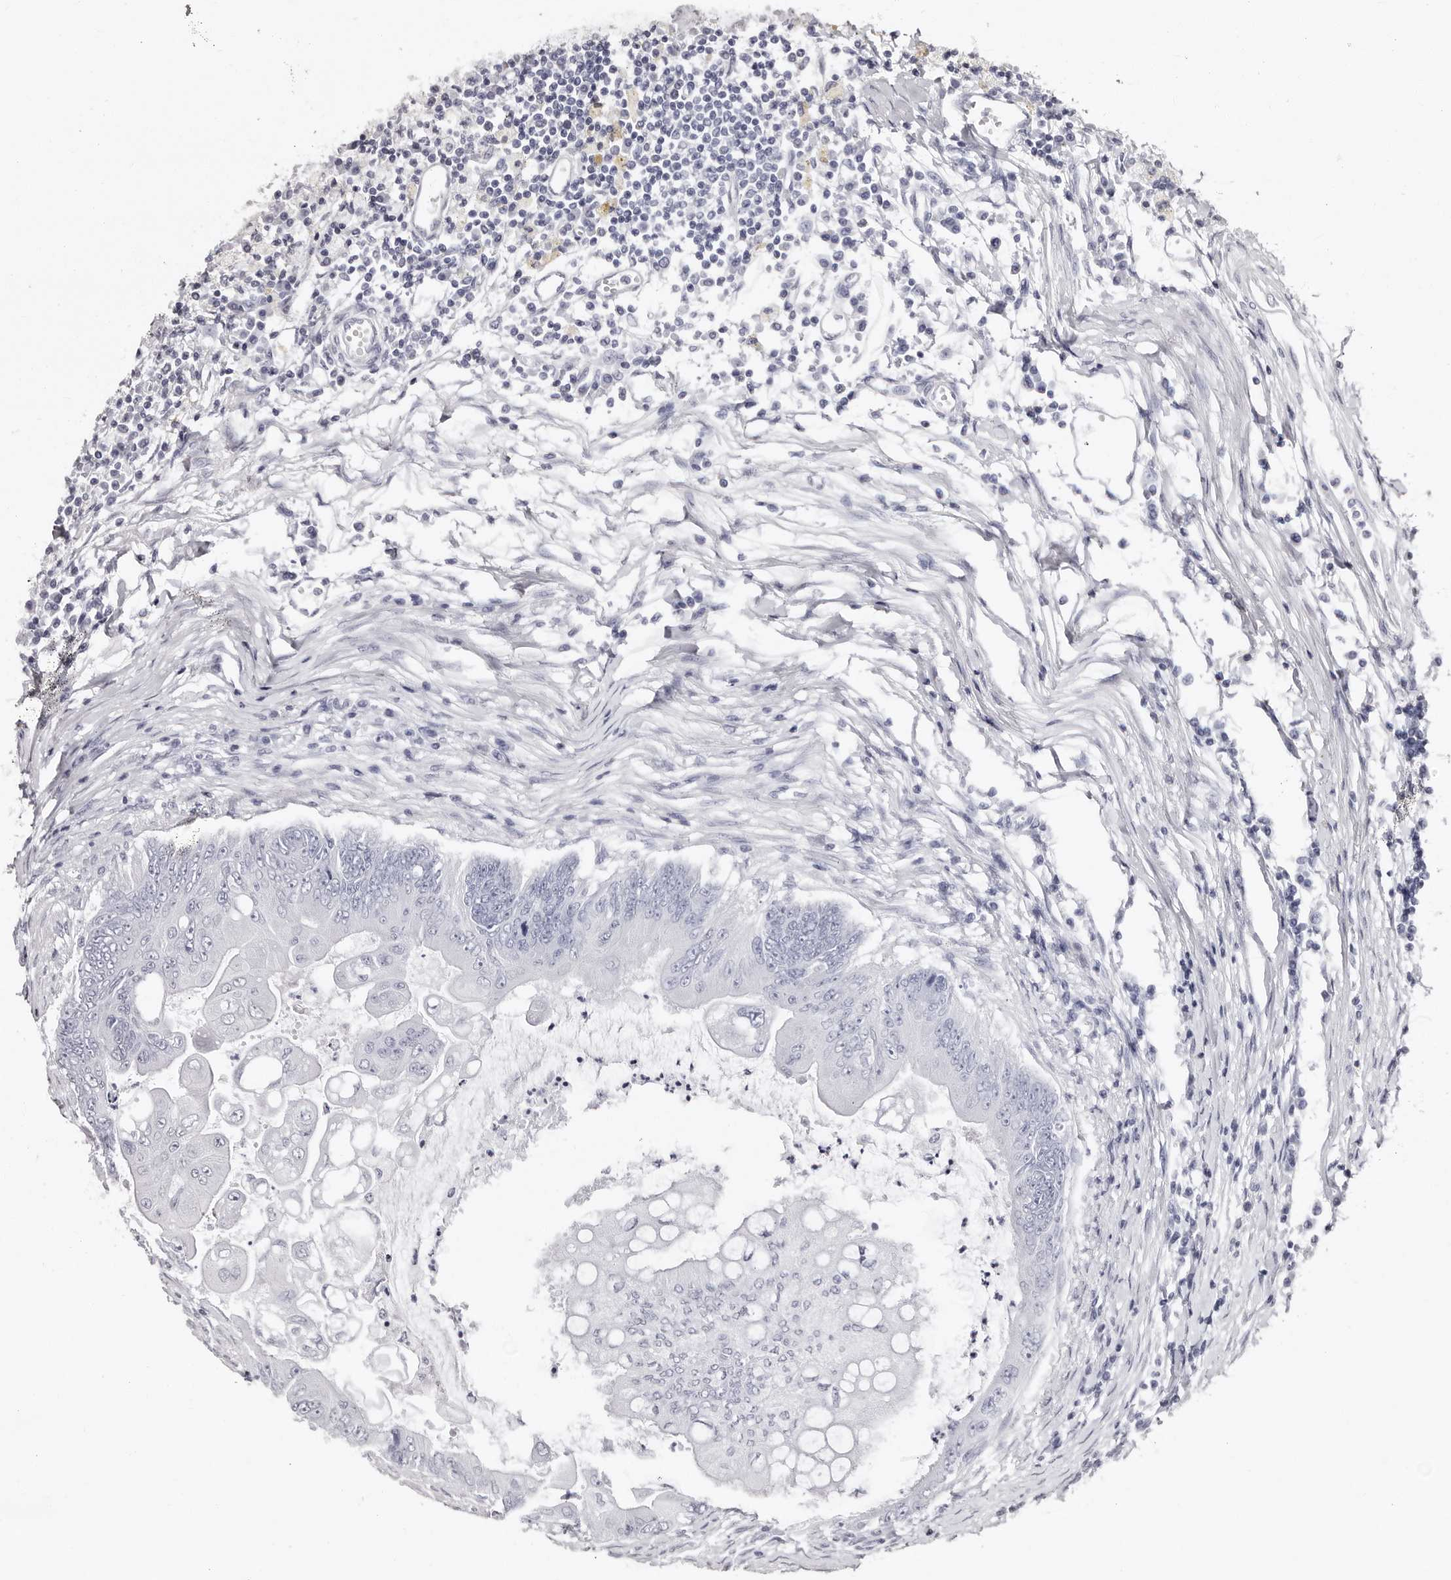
{"staining": {"intensity": "negative", "quantity": "none", "location": "none"}, "tissue": "colorectal cancer", "cell_type": "Tumor cells", "image_type": "cancer", "snomed": [{"axis": "morphology", "description": "Adenoma, NOS"}, {"axis": "morphology", "description": "Adenocarcinoma, NOS"}, {"axis": "topography", "description": "Colon"}], "caption": "DAB (3,3'-diaminobenzidine) immunohistochemical staining of human colorectal cancer (adenocarcinoma) demonstrates no significant positivity in tumor cells.", "gene": "PHF20L1", "patient": {"sex": "male", "age": 79}}